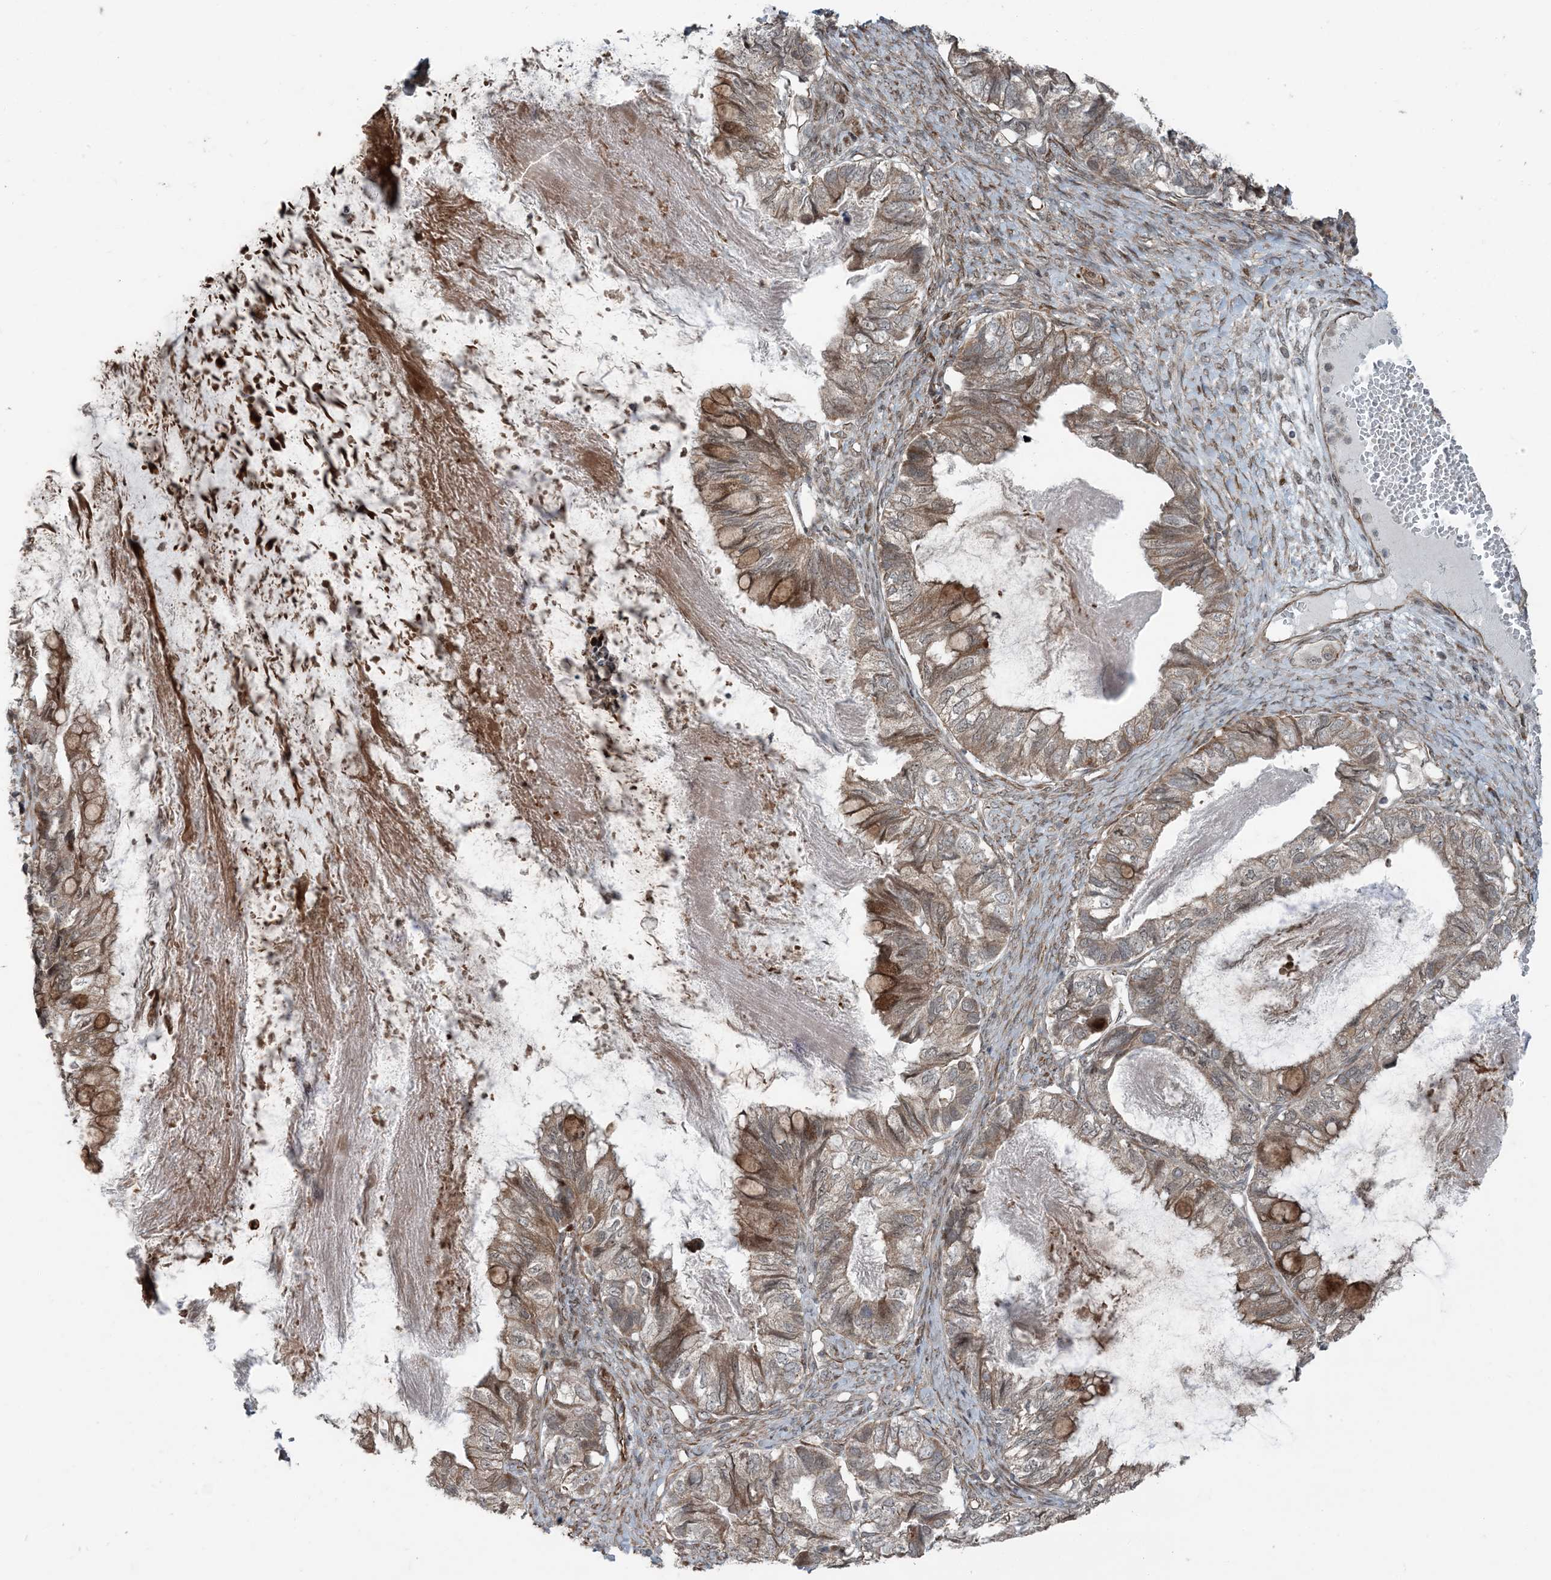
{"staining": {"intensity": "strong", "quantity": "<25%", "location": "cytoplasmic/membranous"}, "tissue": "ovarian cancer", "cell_type": "Tumor cells", "image_type": "cancer", "snomed": [{"axis": "morphology", "description": "Cystadenocarcinoma, mucinous, NOS"}, {"axis": "topography", "description": "Ovary"}], "caption": "A brown stain labels strong cytoplasmic/membranous expression of a protein in human mucinous cystadenocarcinoma (ovarian) tumor cells.", "gene": "EDEM2", "patient": {"sex": "female", "age": 80}}